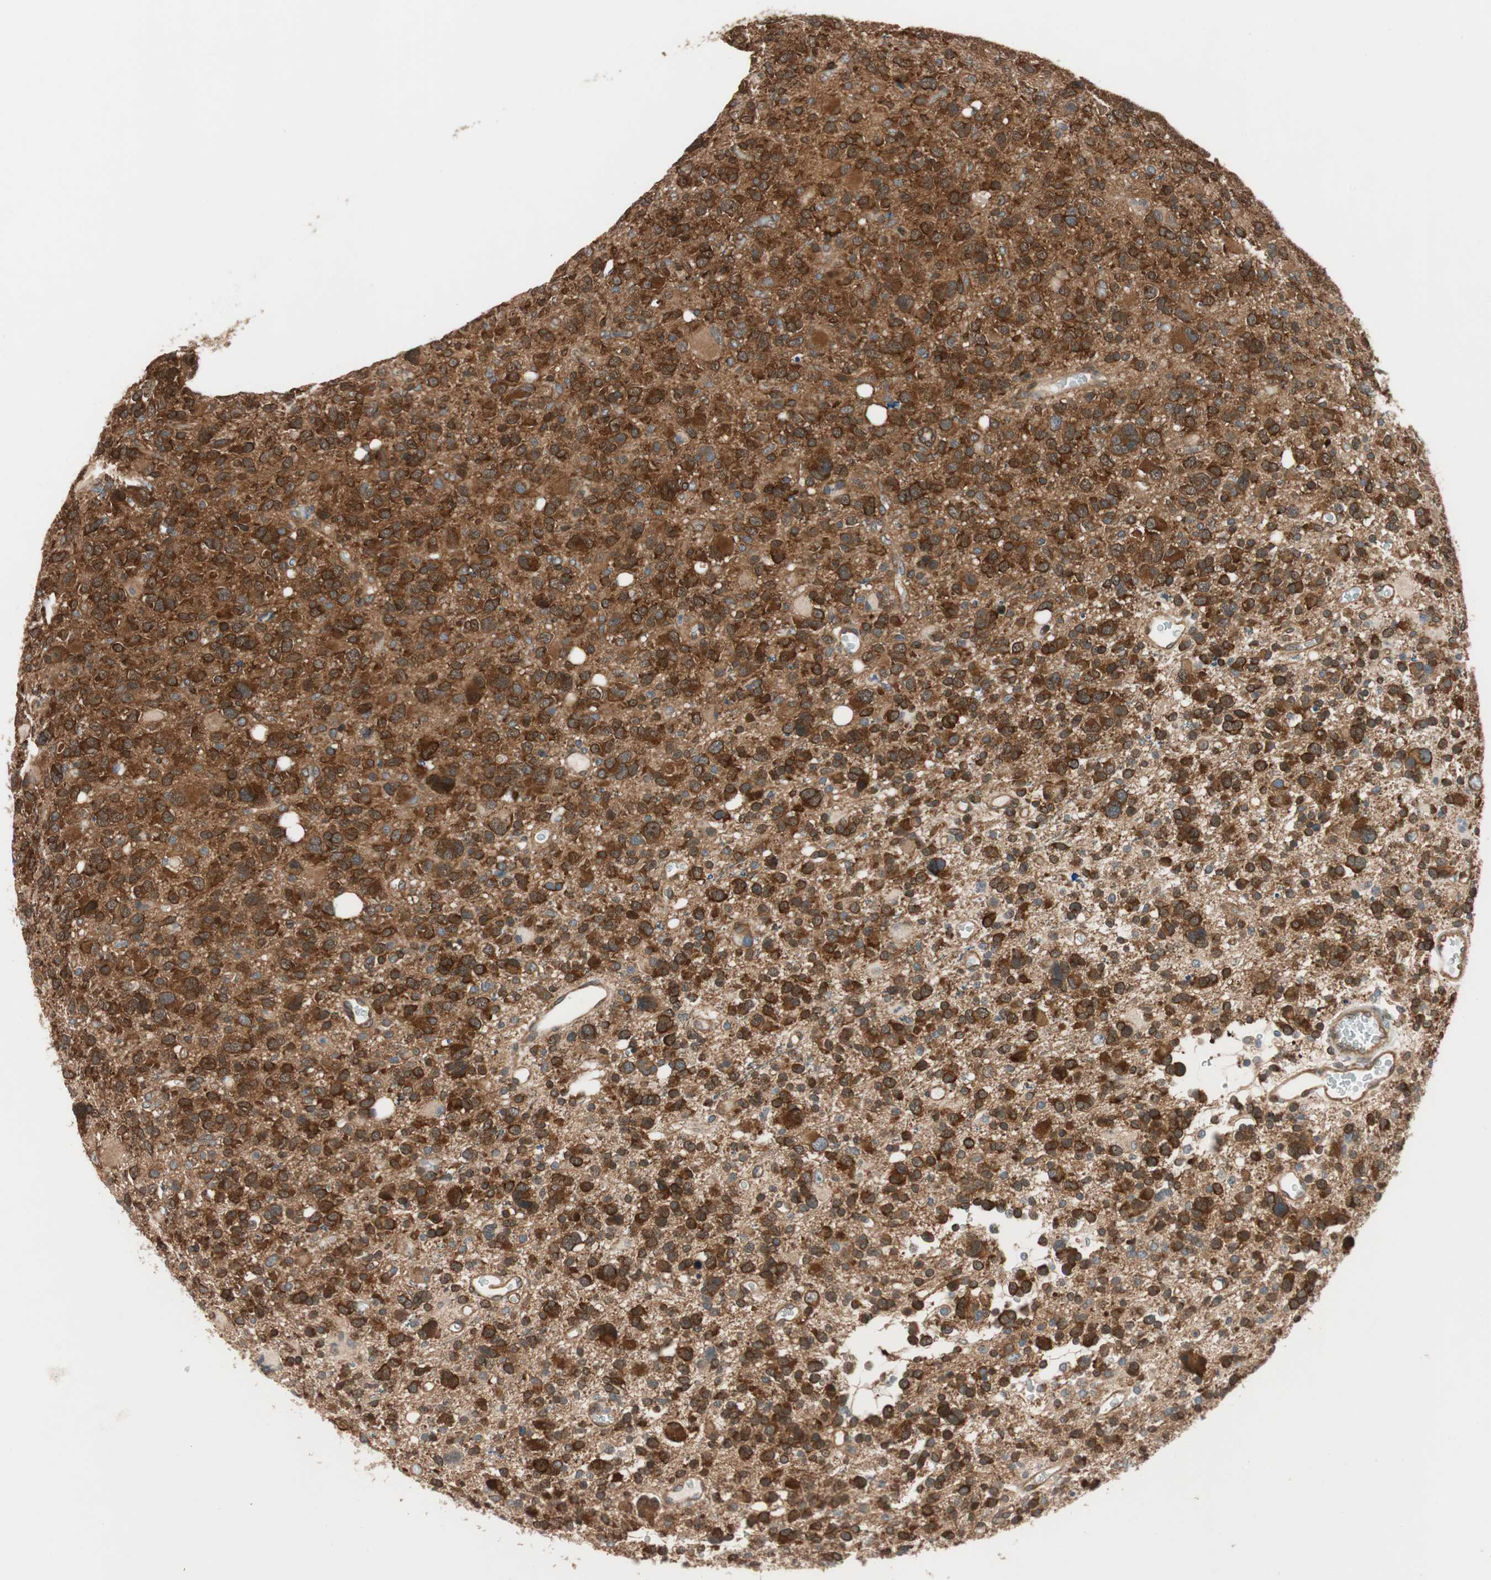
{"staining": {"intensity": "strong", "quantity": ">75%", "location": "cytoplasmic/membranous"}, "tissue": "glioma", "cell_type": "Tumor cells", "image_type": "cancer", "snomed": [{"axis": "morphology", "description": "Glioma, malignant, High grade"}, {"axis": "topography", "description": "Brain"}], "caption": "Malignant glioma (high-grade) stained with a protein marker exhibits strong staining in tumor cells.", "gene": "WASL", "patient": {"sex": "male", "age": 48}}